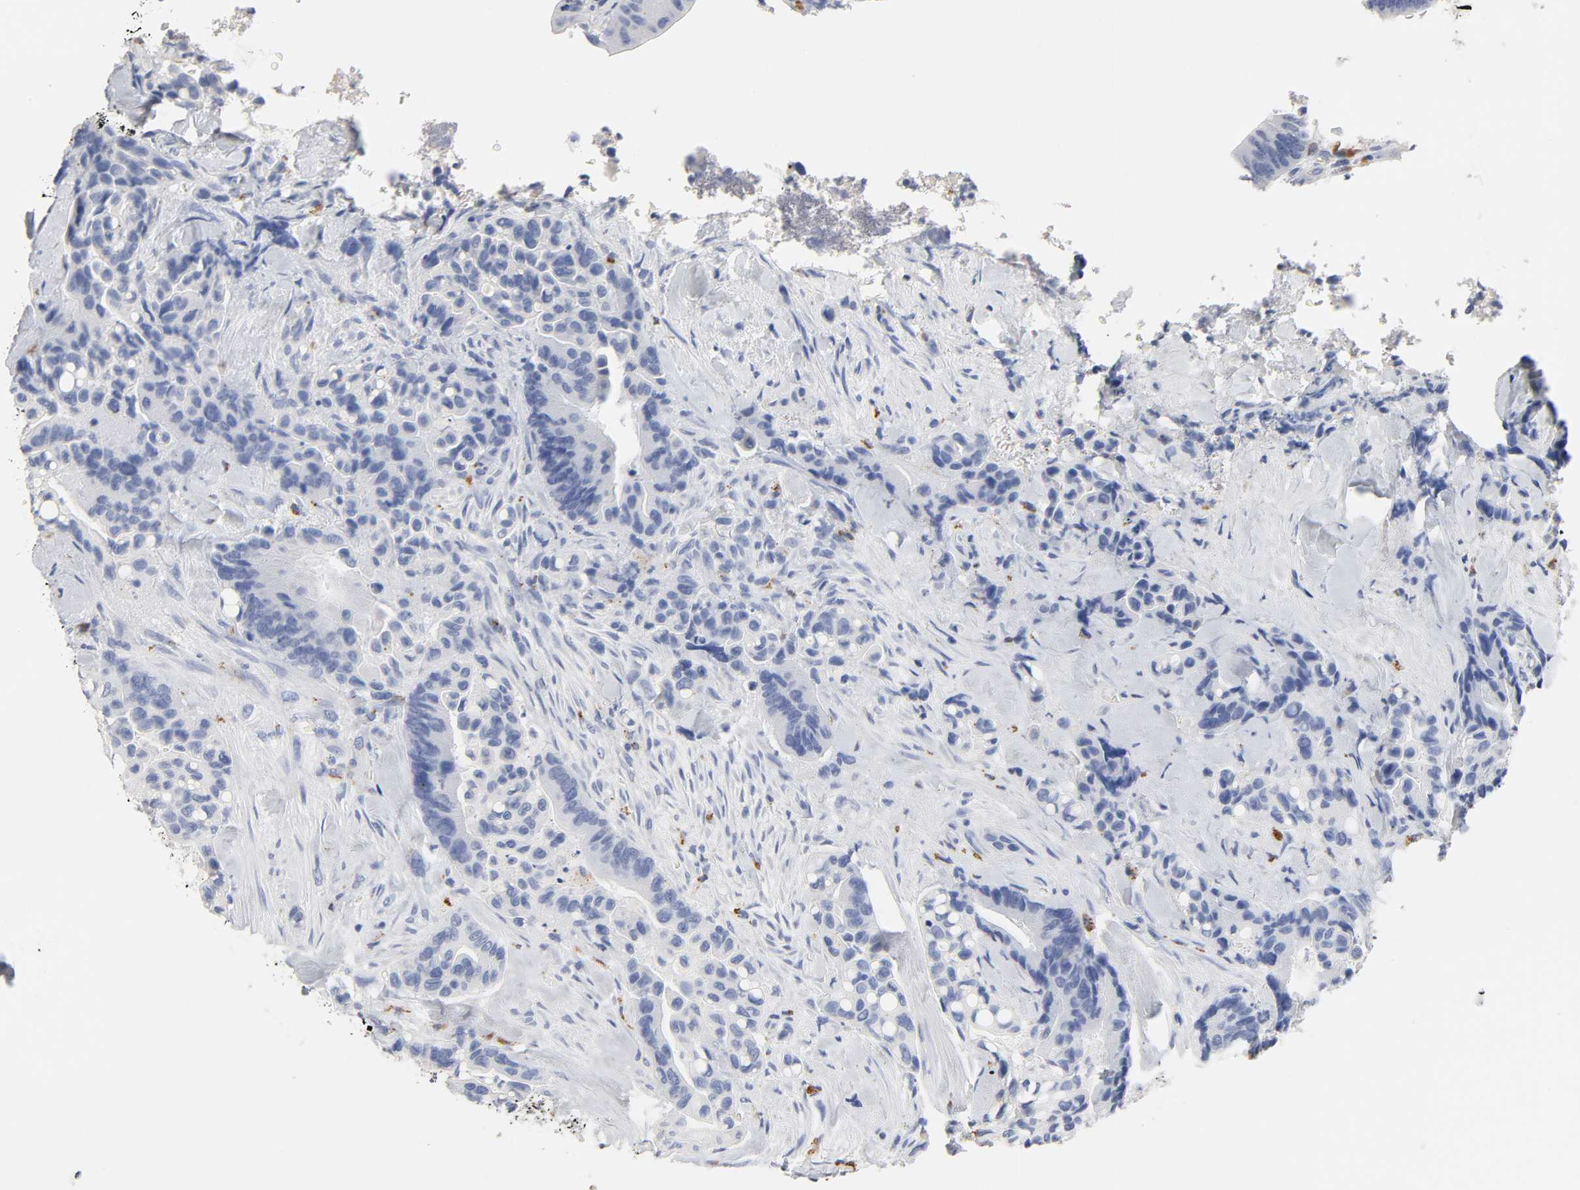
{"staining": {"intensity": "negative", "quantity": "none", "location": "none"}, "tissue": "colorectal cancer", "cell_type": "Tumor cells", "image_type": "cancer", "snomed": [{"axis": "morphology", "description": "Normal tissue, NOS"}, {"axis": "morphology", "description": "Adenocarcinoma, NOS"}, {"axis": "topography", "description": "Colon"}], "caption": "The photomicrograph displays no significant staining in tumor cells of colorectal cancer (adenocarcinoma).", "gene": "PLP1", "patient": {"sex": "male", "age": 82}}